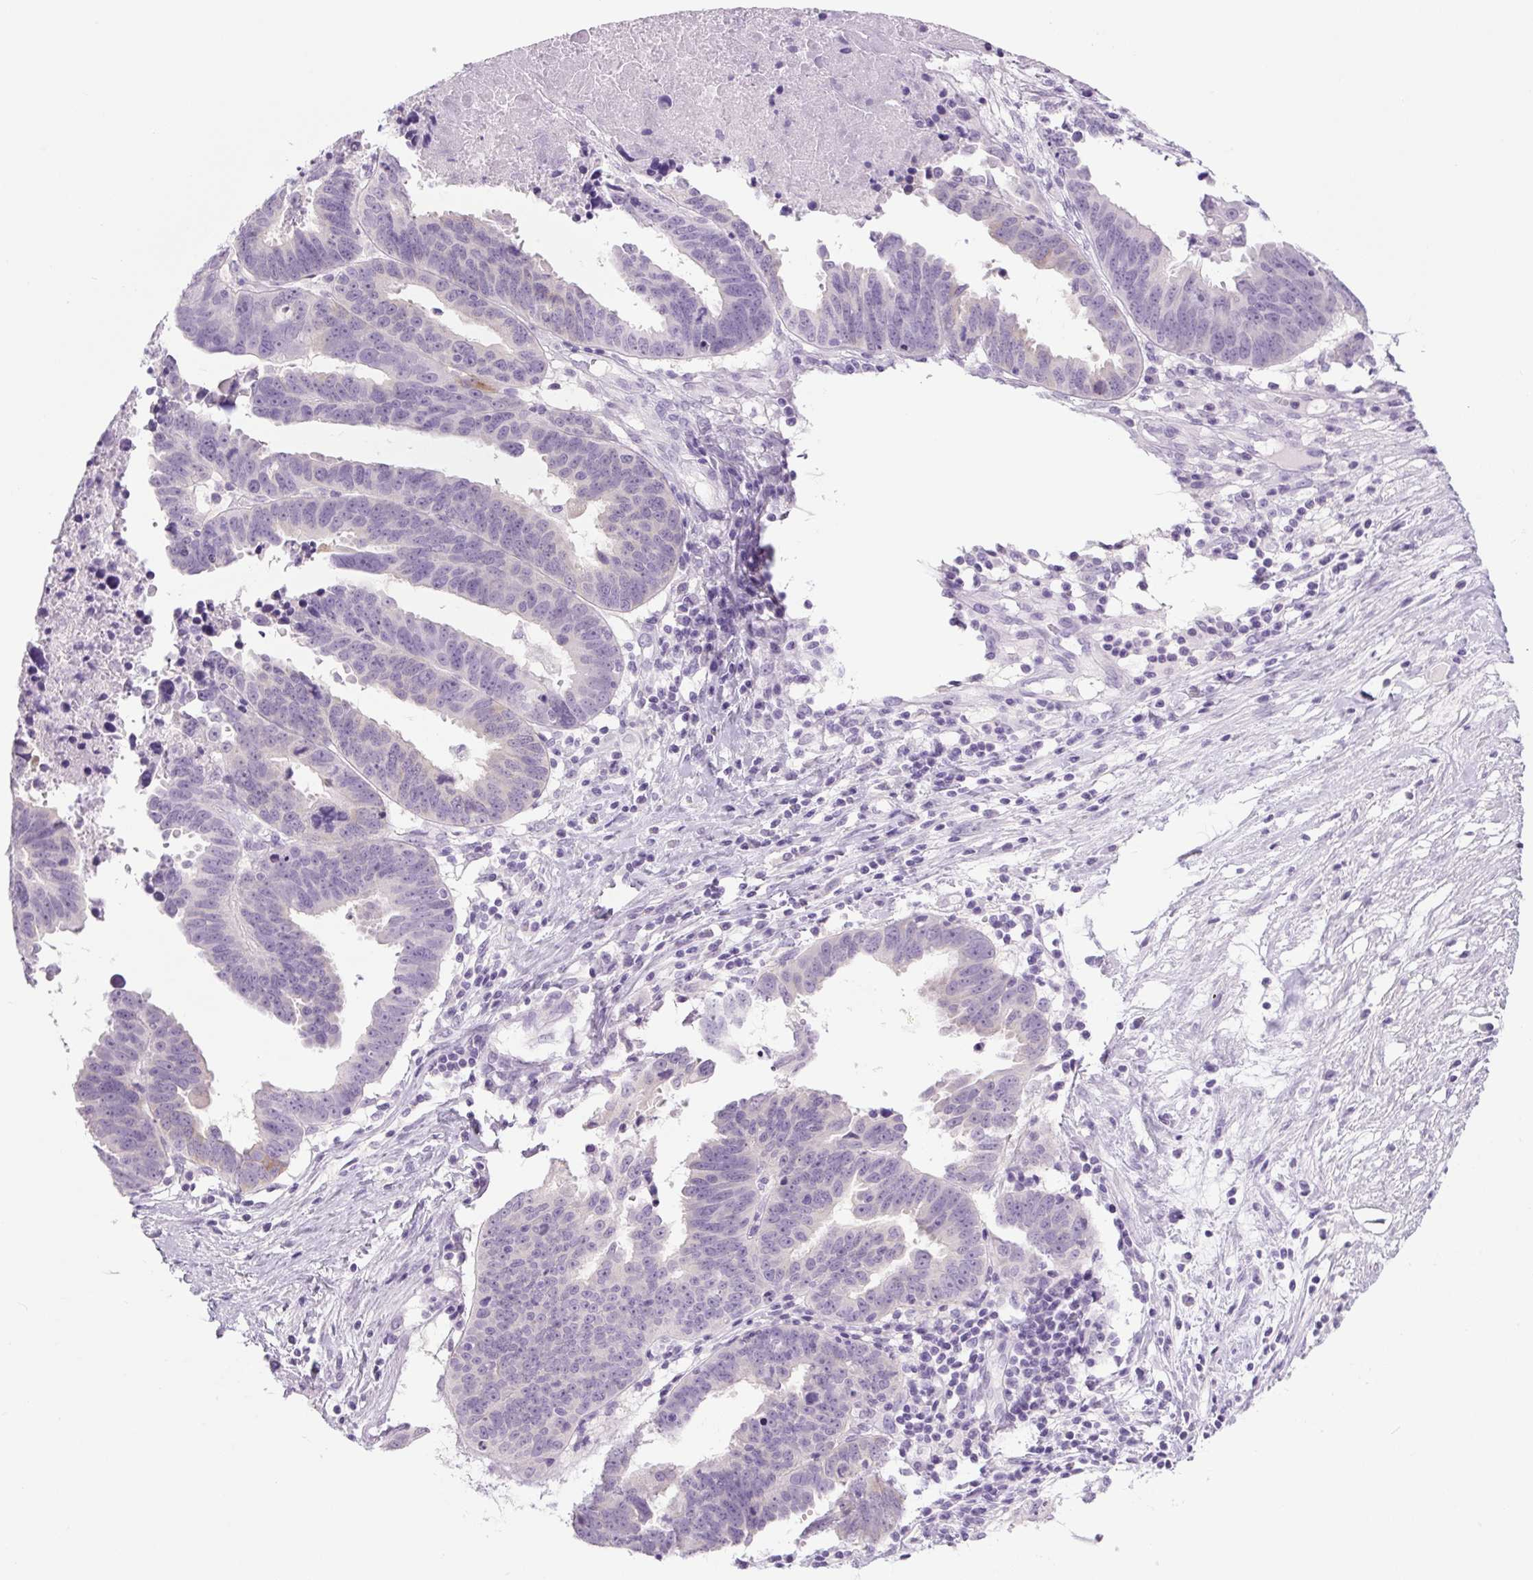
{"staining": {"intensity": "weak", "quantity": "<25%", "location": "cytoplasmic/membranous"}, "tissue": "ovarian cancer", "cell_type": "Tumor cells", "image_type": "cancer", "snomed": [{"axis": "morphology", "description": "Carcinoma, endometroid"}, {"axis": "morphology", "description": "Cystadenocarcinoma, serous, NOS"}, {"axis": "topography", "description": "Ovary"}], "caption": "DAB (3,3'-diaminobenzidine) immunohistochemical staining of ovarian cancer reveals no significant staining in tumor cells.", "gene": "COL9A2", "patient": {"sex": "female", "age": 45}}